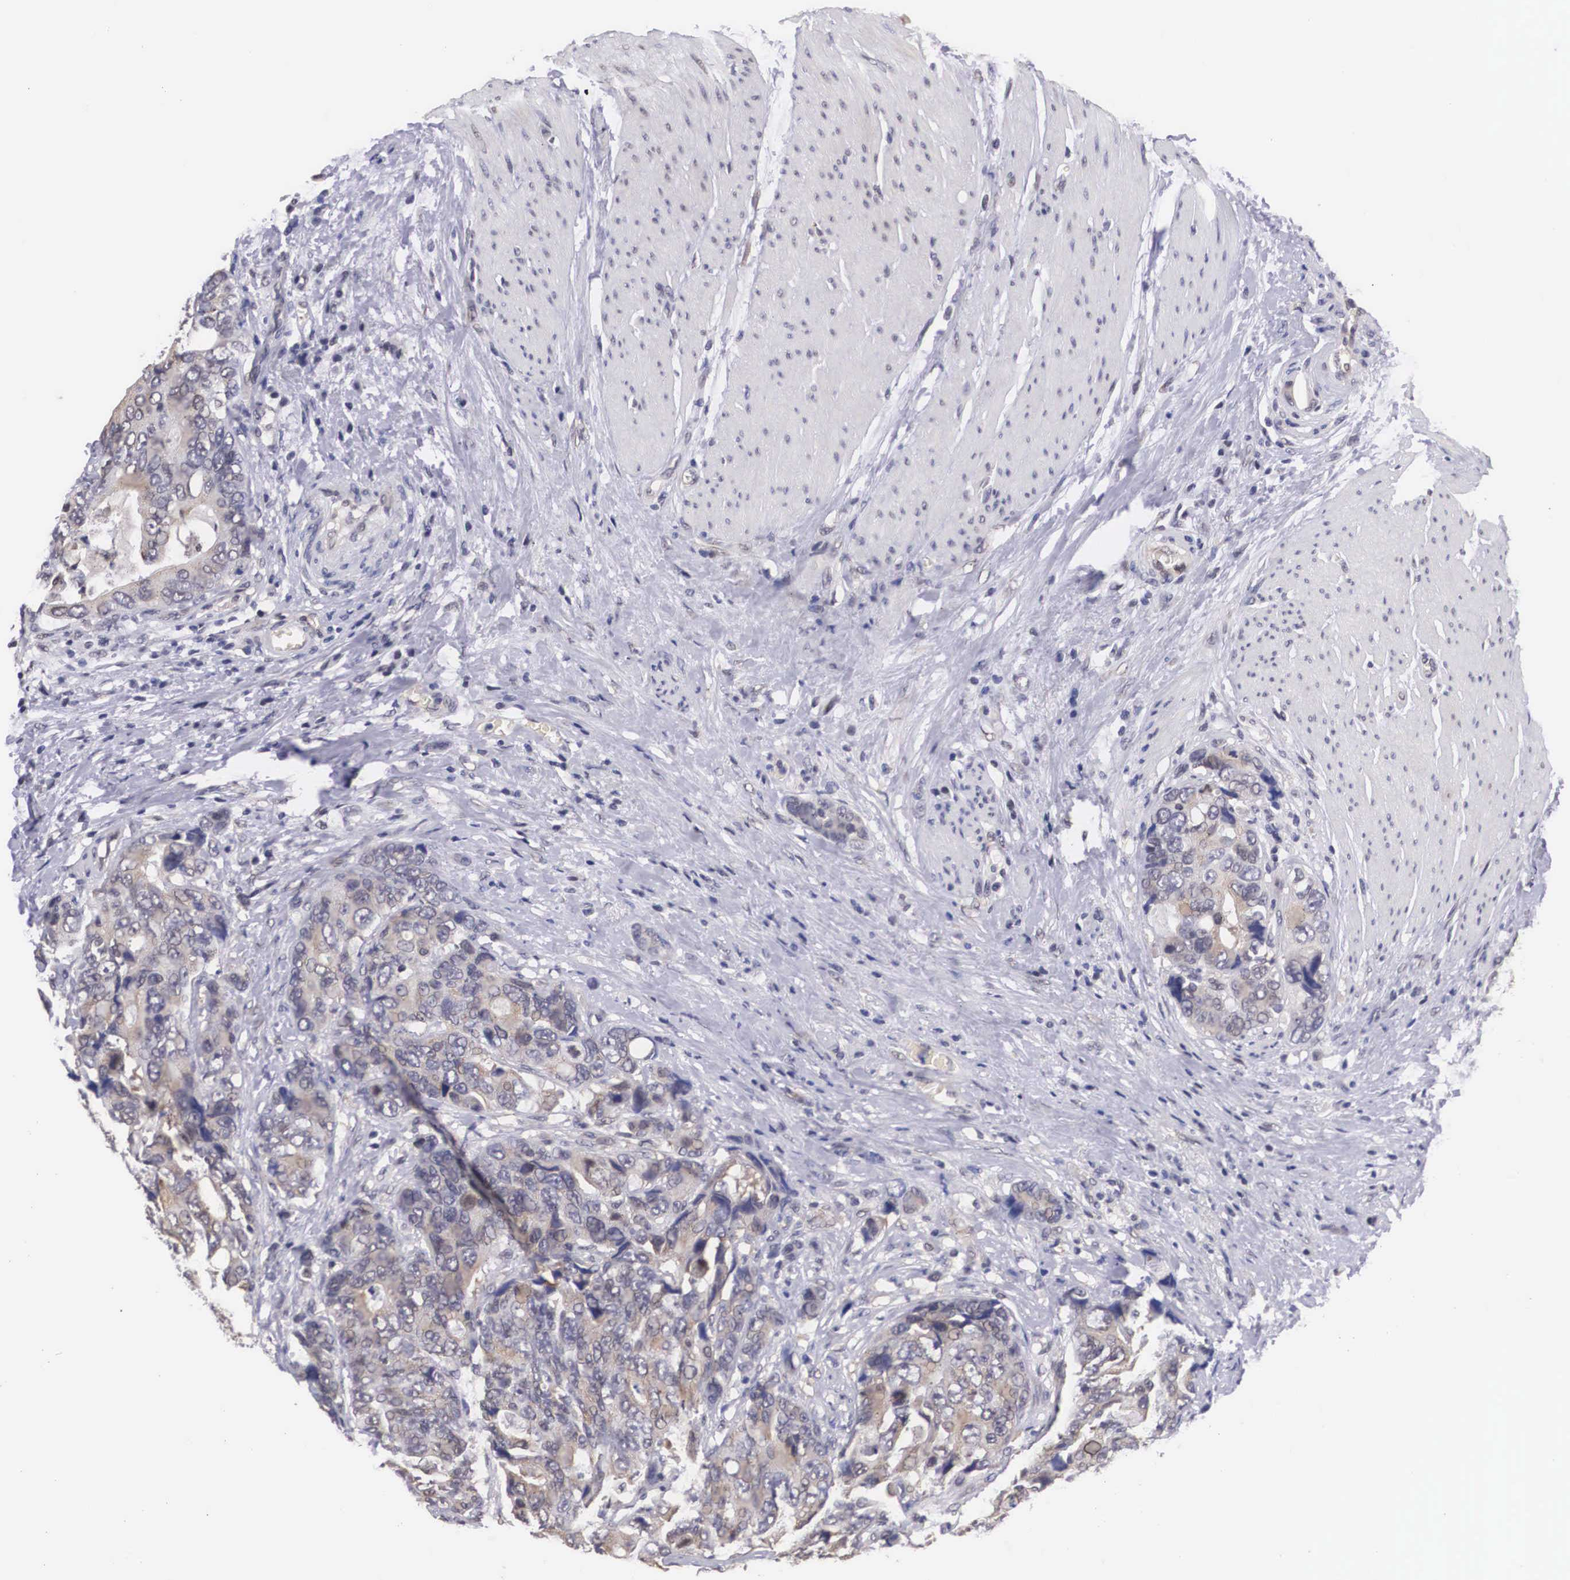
{"staining": {"intensity": "weak", "quantity": "25%-75%", "location": "cytoplasmic/membranous"}, "tissue": "colorectal cancer", "cell_type": "Tumor cells", "image_type": "cancer", "snomed": [{"axis": "morphology", "description": "Adenocarcinoma, NOS"}, {"axis": "topography", "description": "Rectum"}], "caption": "Protein analysis of adenocarcinoma (colorectal) tissue shows weak cytoplasmic/membranous staining in about 25%-75% of tumor cells. The staining was performed using DAB, with brown indicating positive protein expression. Nuclei are stained blue with hematoxylin.", "gene": "OTX2", "patient": {"sex": "female", "age": 67}}